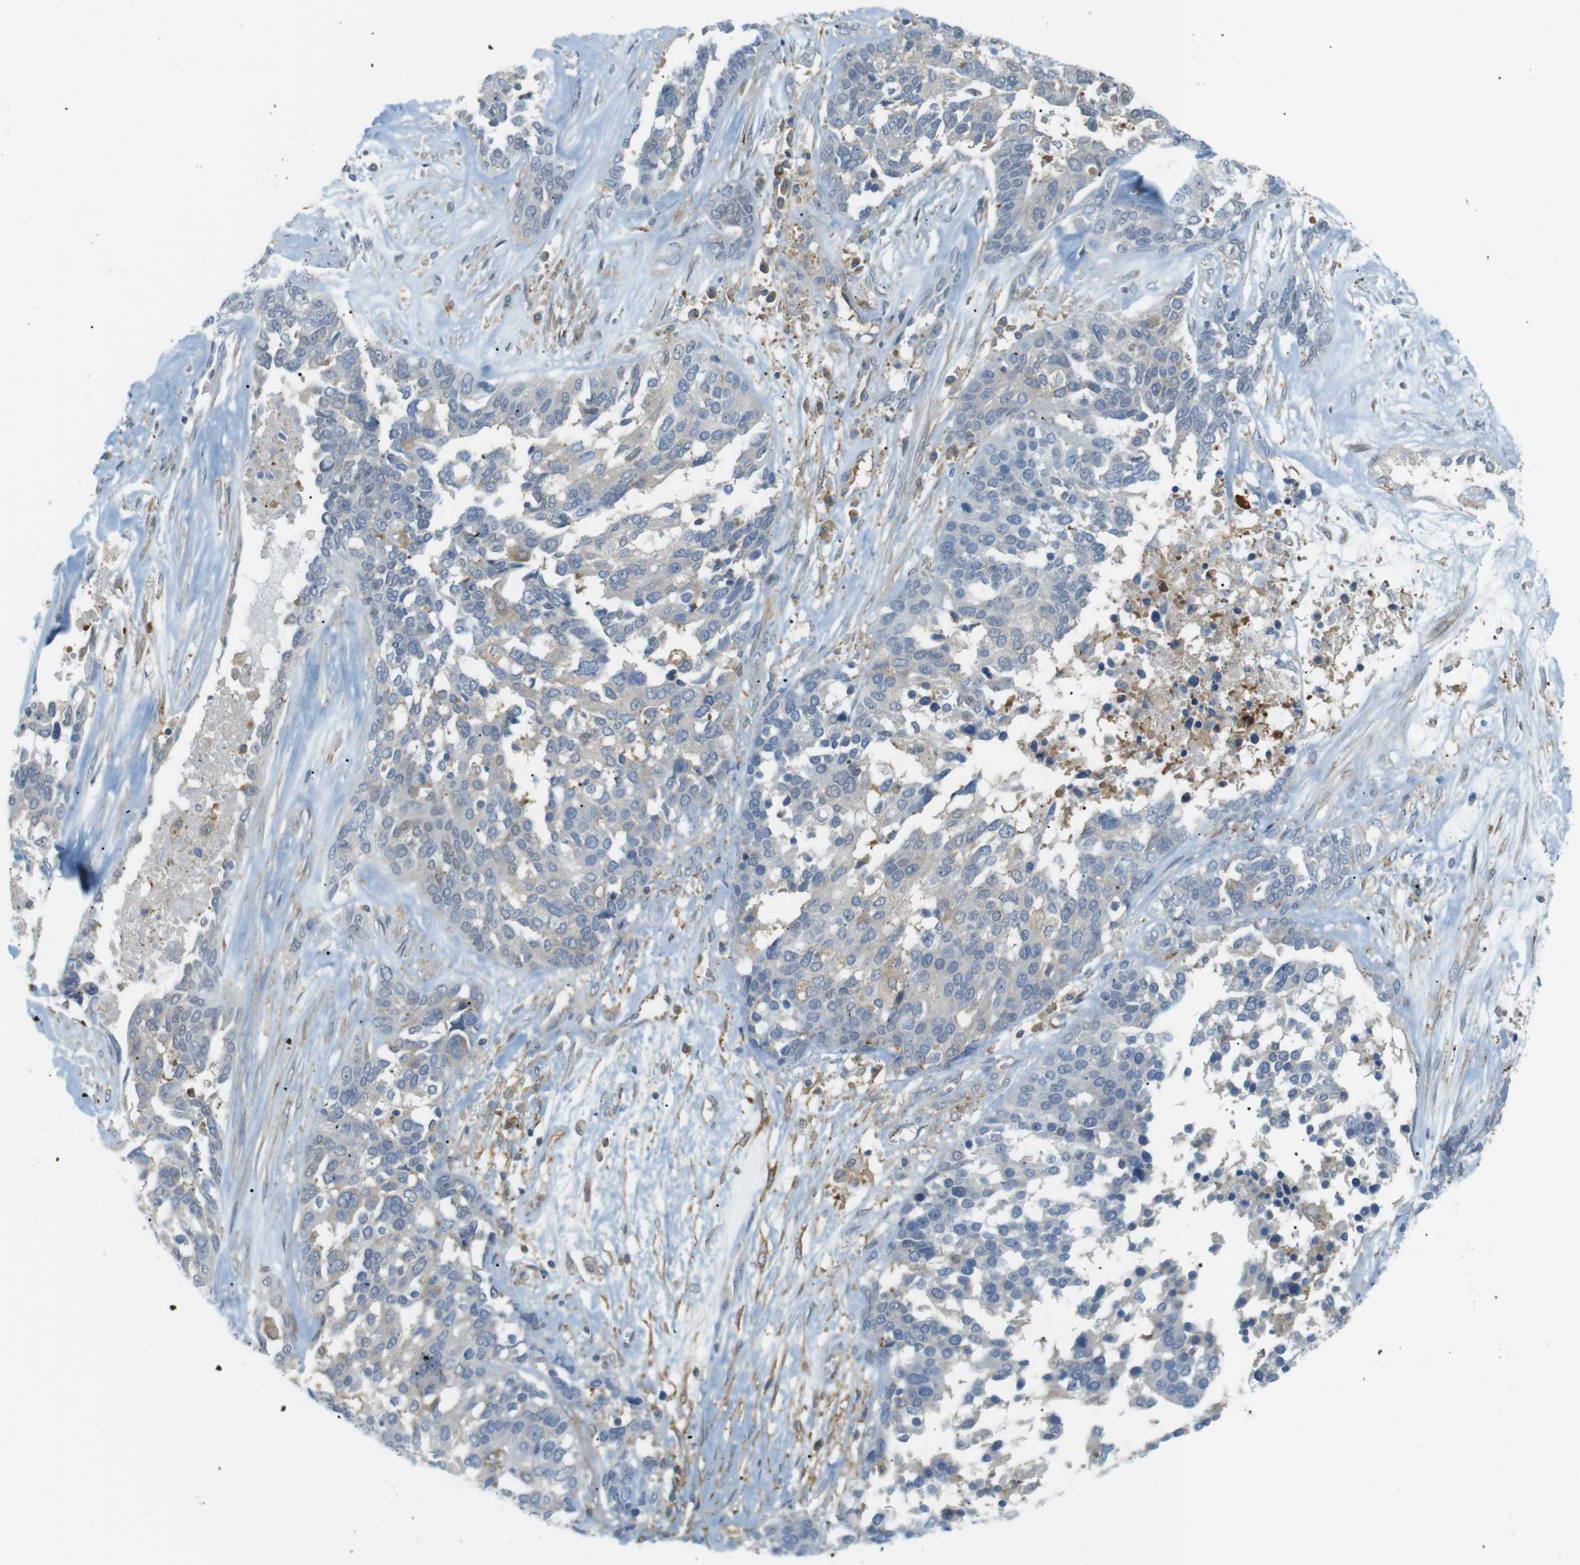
{"staining": {"intensity": "negative", "quantity": "none", "location": "none"}, "tissue": "ovarian cancer", "cell_type": "Tumor cells", "image_type": "cancer", "snomed": [{"axis": "morphology", "description": "Cystadenocarcinoma, serous, NOS"}, {"axis": "topography", "description": "Ovary"}], "caption": "High magnification brightfield microscopy of ovarian cancer stained with DAB (3,3'-diaminobenzidine) (brown) and counterstained with hematoxylin (blue): tumor cells show no significant positivity.", "gene": "PEPD", "patient": {"sex": "female", "age": 44}}